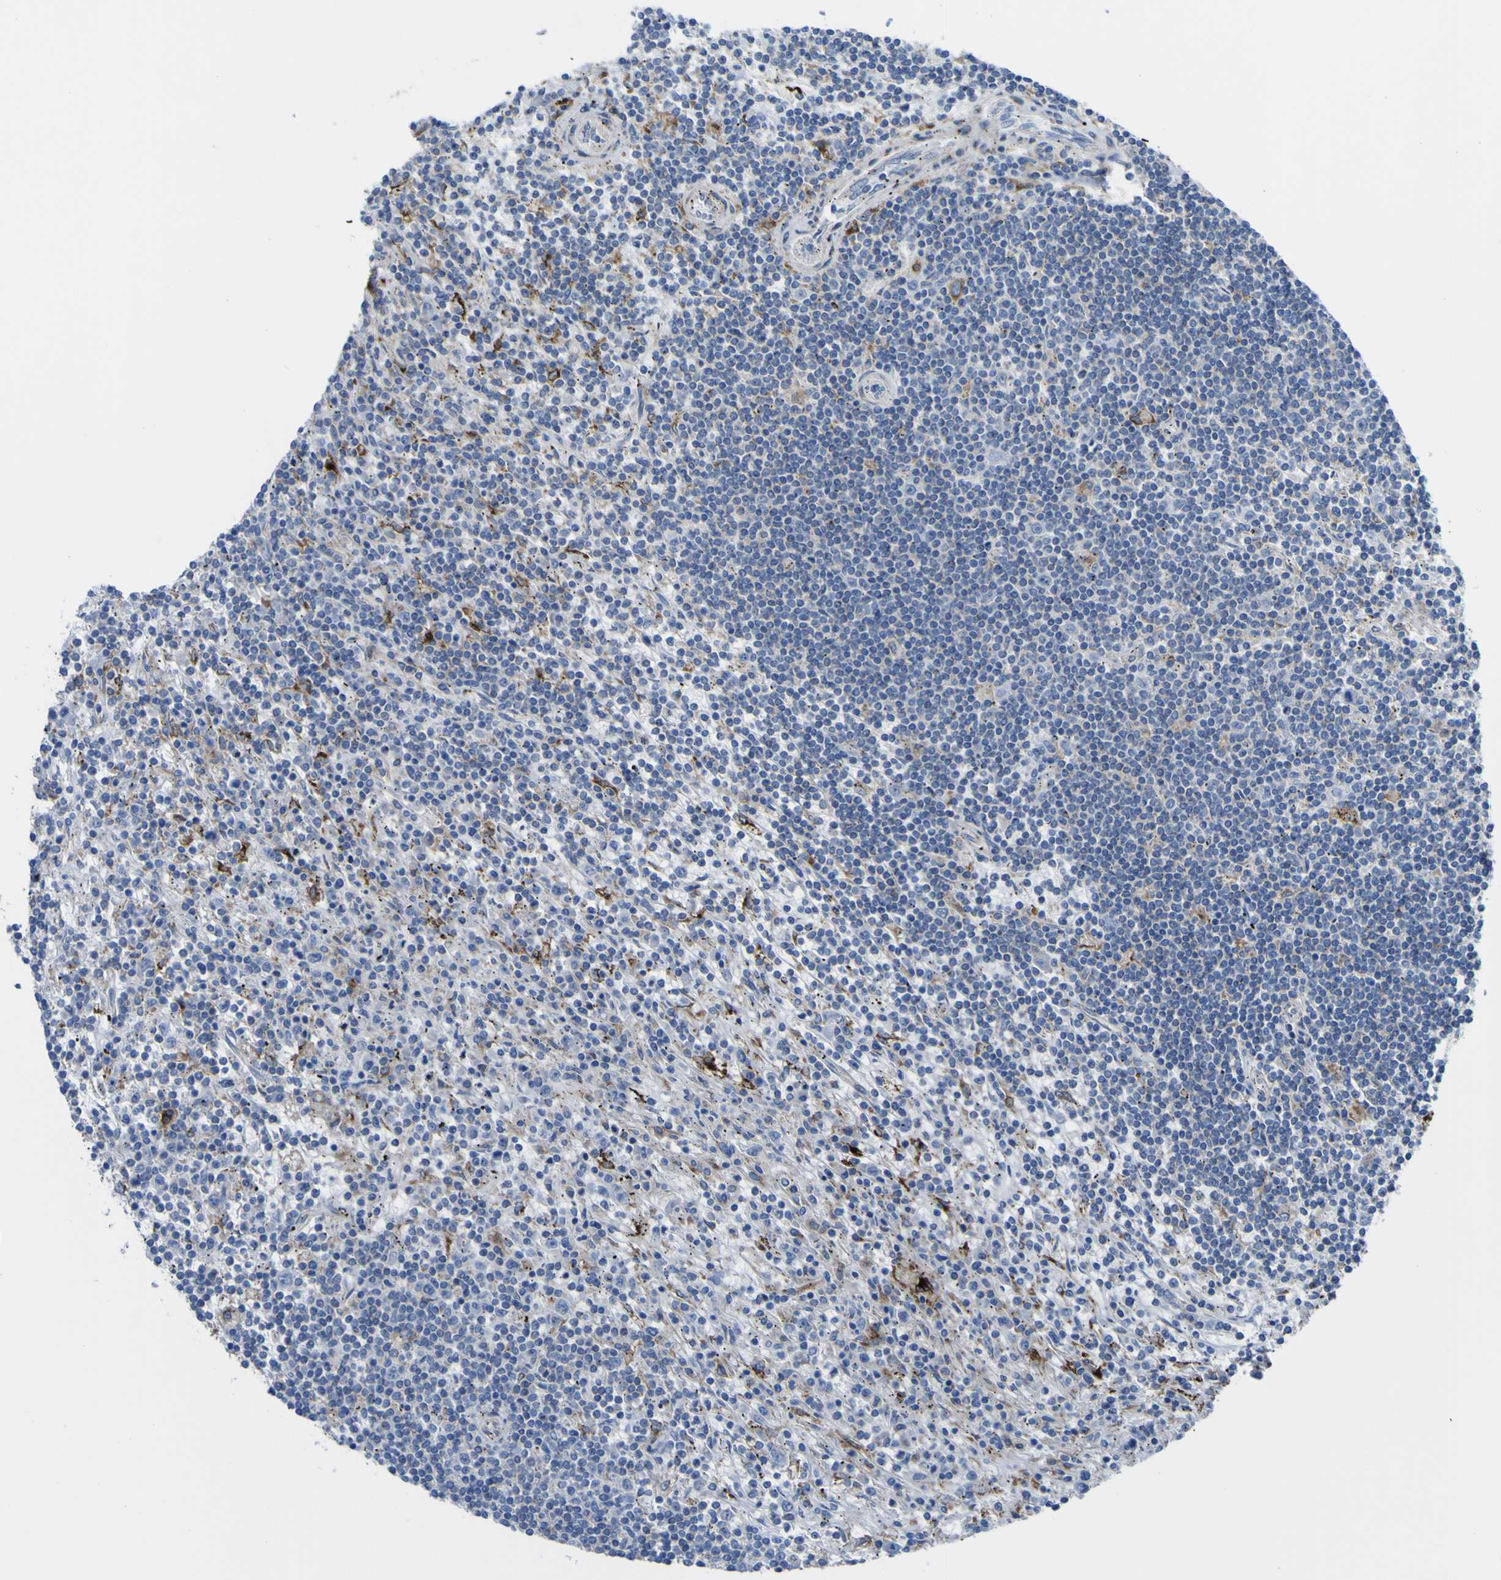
{"staining": {"intensity": "weak", "quantity": "<25%", "location": "cytoplasmic/membranous"}, "tissue": "lymphoma", "cell_type": "Tumor cells", "image_type": "cancer", "snomed": [{"axis": "morphology", "description": "Malignant lymphoma, non-Hodgkin's type, Low grade"}, {"axis": "topography", "description": "Spleen"}], "caption": "A histopathology image of low-grade malignant lymphoma, non-Hodgkin's type stained for a protein demonstrates no brown staining in tumor cells. (DAB (3,3'-diaminobenzidine) immunohistochemistry with hematoxylin counter stain).", "gene": "CST3", "patient": {"sex": "male", "age": 76}}